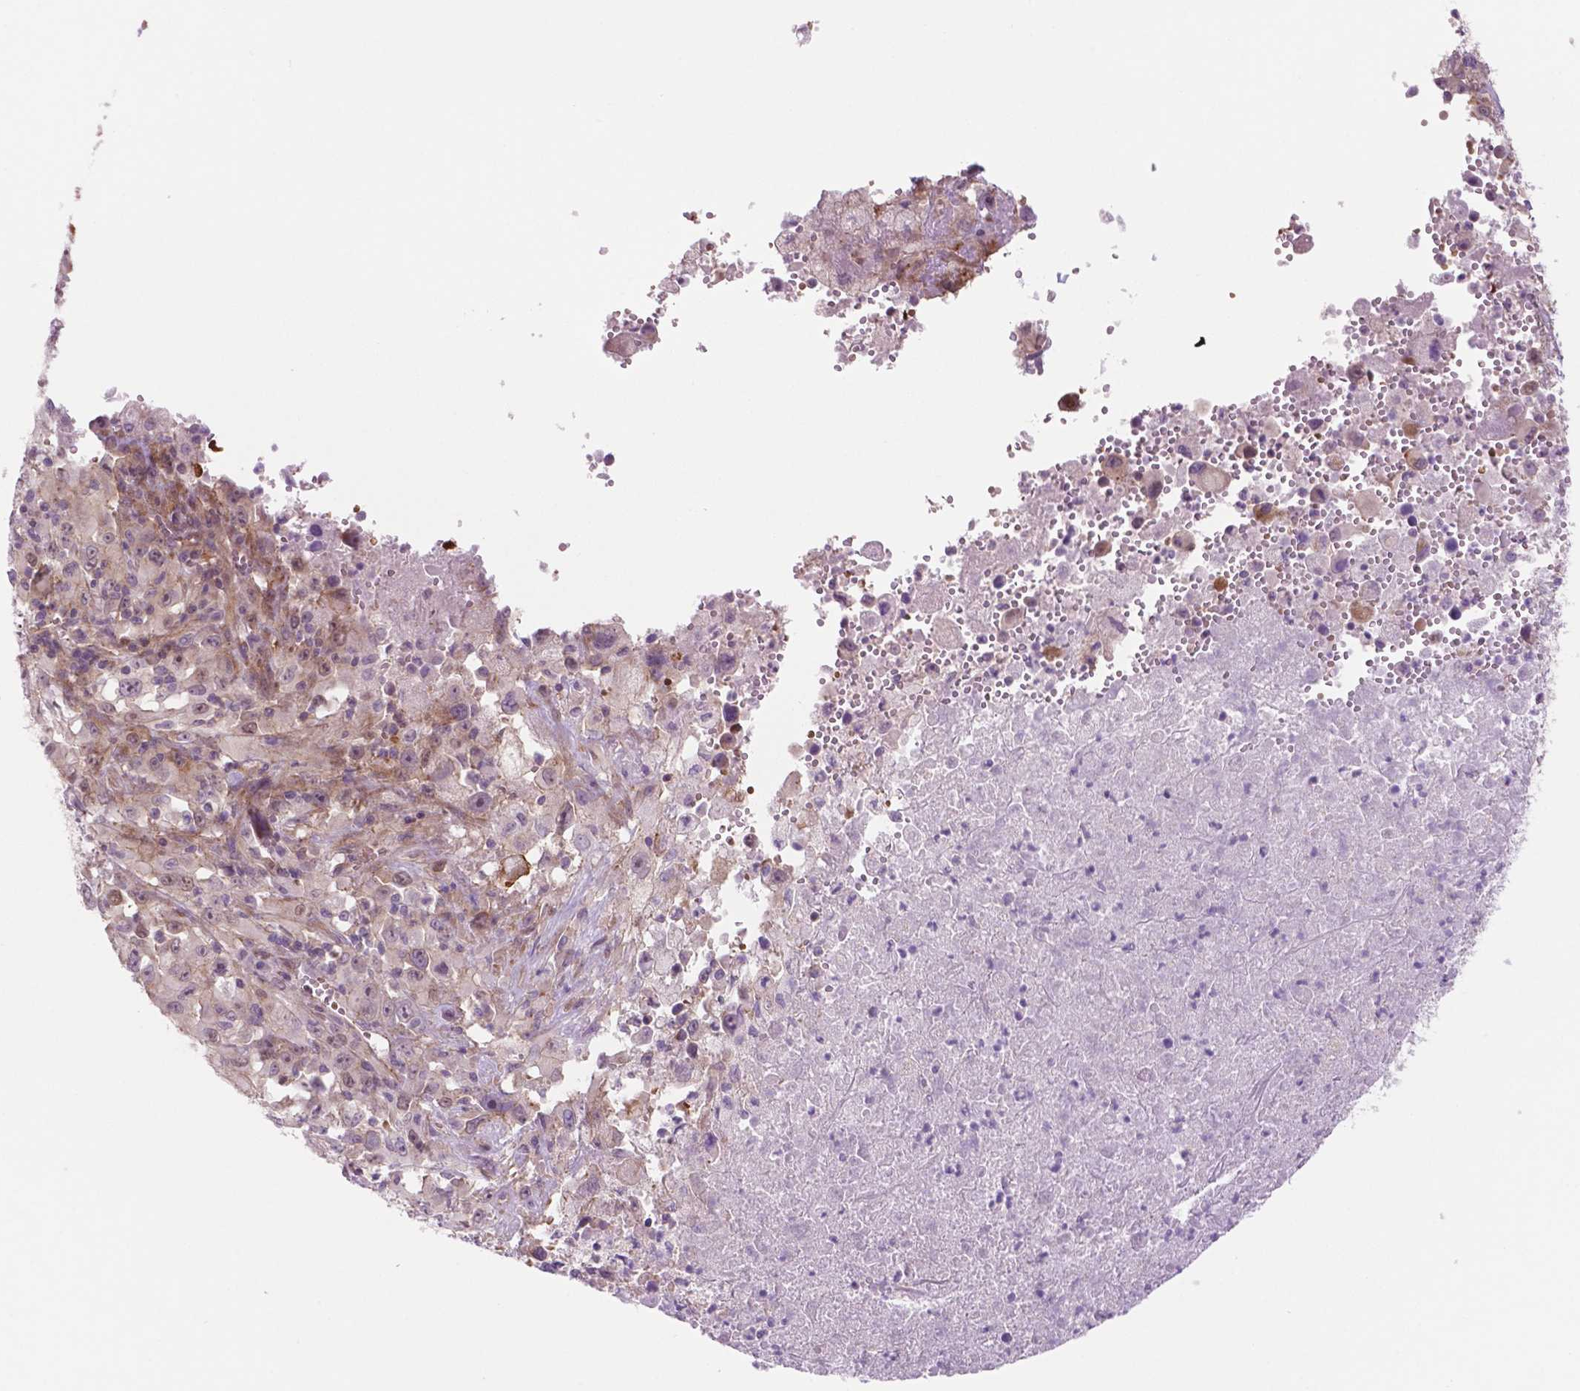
{"staining": {"intensity": "weak", "quantity": "25%-75%", "location": "cytoplasmic/membranous"}, "tissue": "melanoma", "cell_type": "Tumor cells", "image_type": "cancer", "snomed": [{"axis": "morphology", "description": "Malignant melanoma, Metastatic site"}, {"axis": "topography", "description": "Soft tissue"}], "caption": "Malignant melanoma (metastatic site) stained with DAB IHC displays low levels of weak cytoplasmic/membranous positivity in about 25%-75% of tumor cells.", "gene": "RND3", "patient": {"sex": "male", "age": 50}}